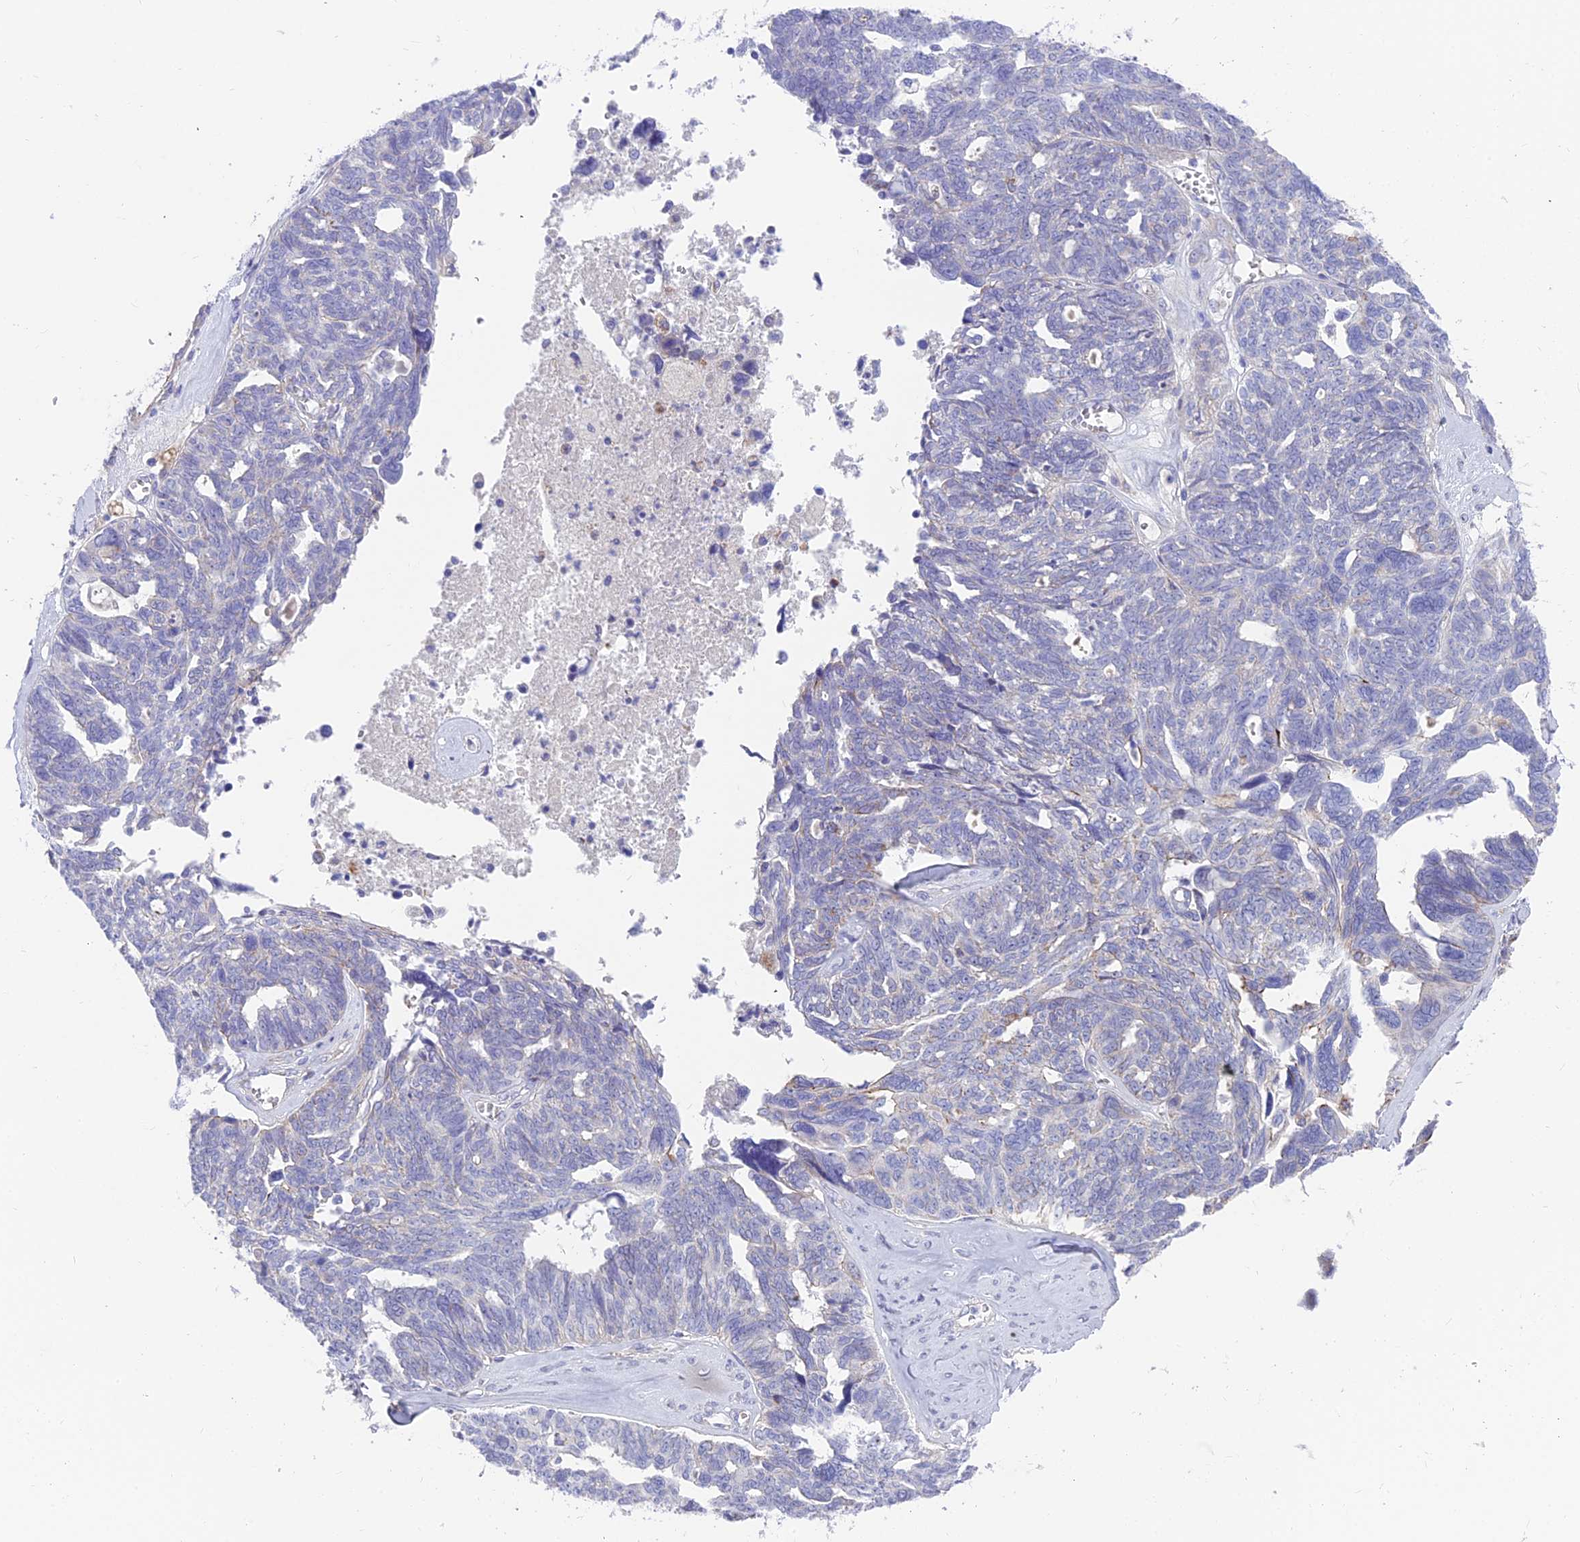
{"staining": {"intensity": "negative", "quantity": "none", "location": "none"}, "tissue": "ovarian cancer", "cell_type": "Tumor cells", "image_type": "cancer", "snomed": [{"axis": "morphology", "description": "Cystadenocarcinoma, serous, NOS"}, {"axis": "topography", "description": "Ovary"}], "caption": "Immunohistochemistry (IHC) photomicrograph of neoplastic tissue: ovarian cancer (serous cystadenocarcinoma) stained with DAB displays no significant protein staining in tumor cells. (DAB (3,3'-diaminobenzidine) IHC visualized using brightfield microscopy, high magnification).", "gene": "TIGD6", "patient": {"sex": "female", "age": 79}}